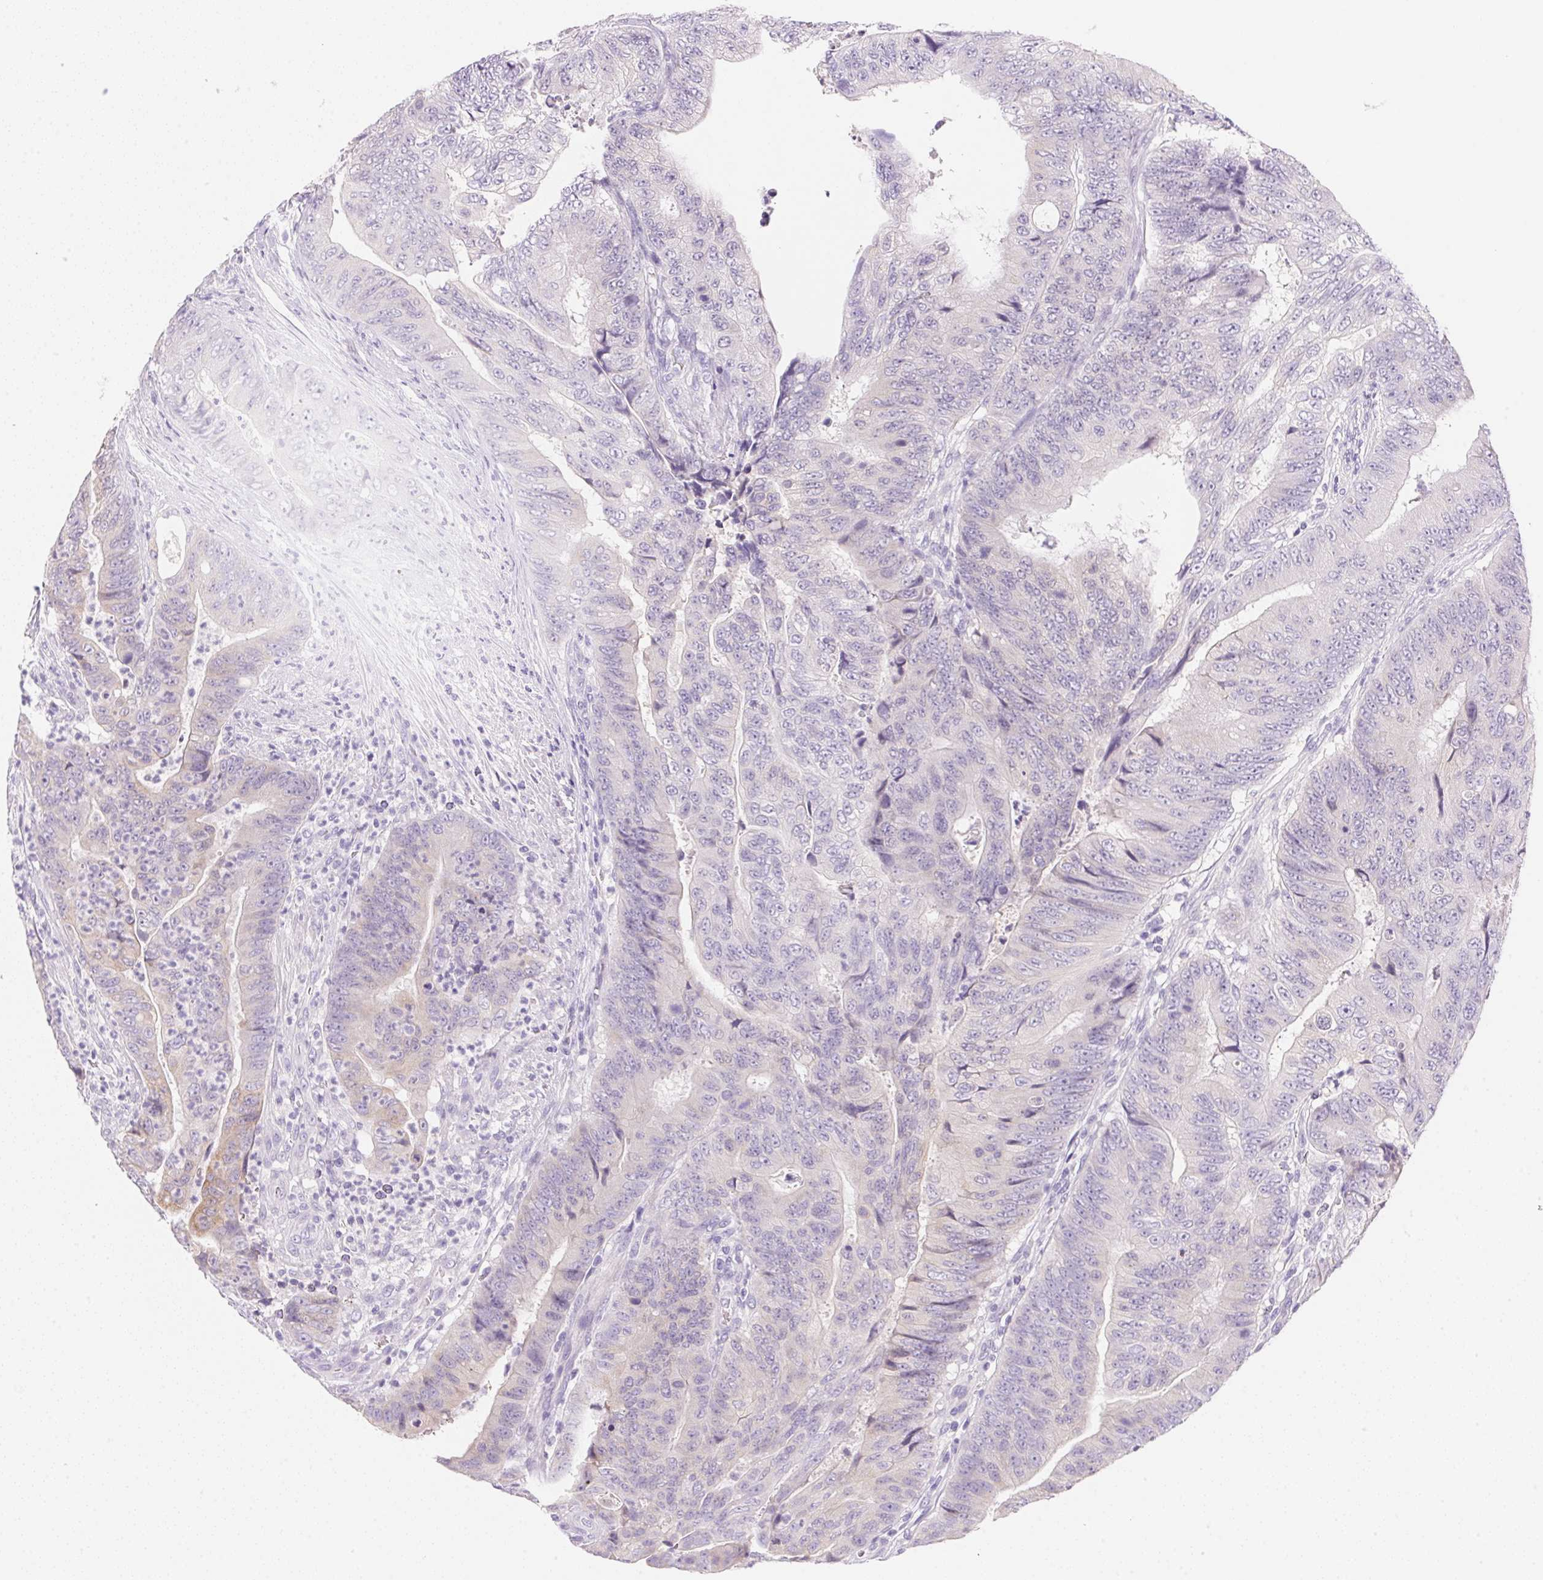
{"staining": {"intensity": "negative", "quantity": "none", "location": "none"}, "tissue": "colorectal cancer", "cell_type": "Tumor cells", "image_type": "cancer", "snomed": [{"axis": "morphology", "description": "Adenocarcinoma, NOS"}, {"axis": "topography", "description": "Colon"}], "caption": "Immunohistochemical staining of human colorectal adenocarcinoma shows no significant staining in tumor cells. Brightfield microscopy of immunohistochemistry stained with DAB (brown) and hematoxylin (blue), captured at high magnification.", "gene": "DHCR24", "patient": {"sex": "female", "age": 48}}